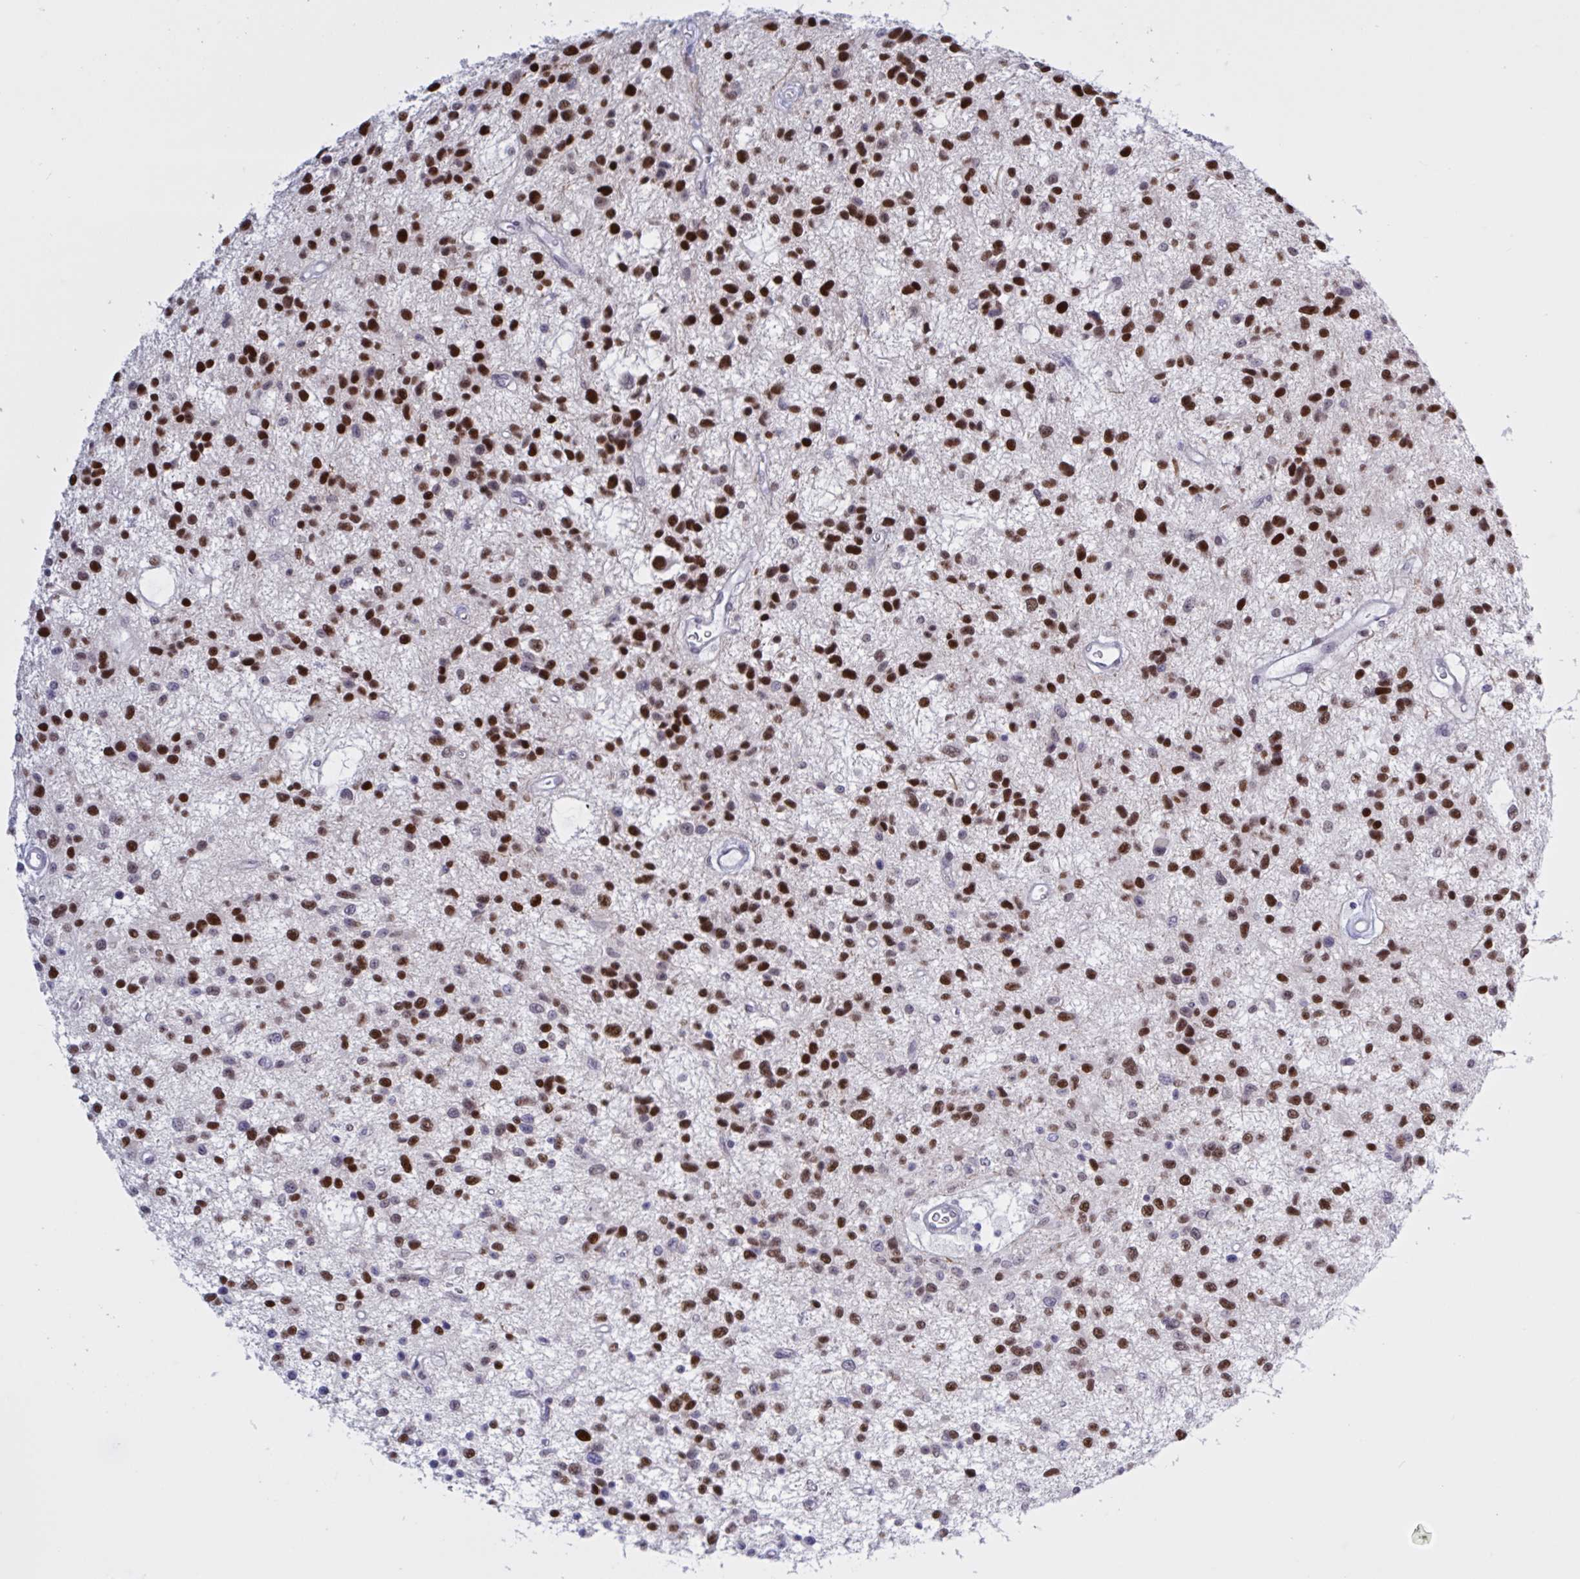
{"staining": {"intensity": "strong", "quantity": ">75%", "location": "nuclear"}, "tissue": "glioma", "cell_type": "Tumor cells", "image_type": "cancer", "snomed": [{"axis": "morphology", "description": "Glioma, malignant, Low grade"}, {"axis": "topography", "description": "Brain"}], "caption": "A photomicrograph of glioma stained for a protein demonstrates strong nuclear brown staining in tumor cells.", "gene": "PRMT6", "patient": {"sex": "male", "age": 43}}